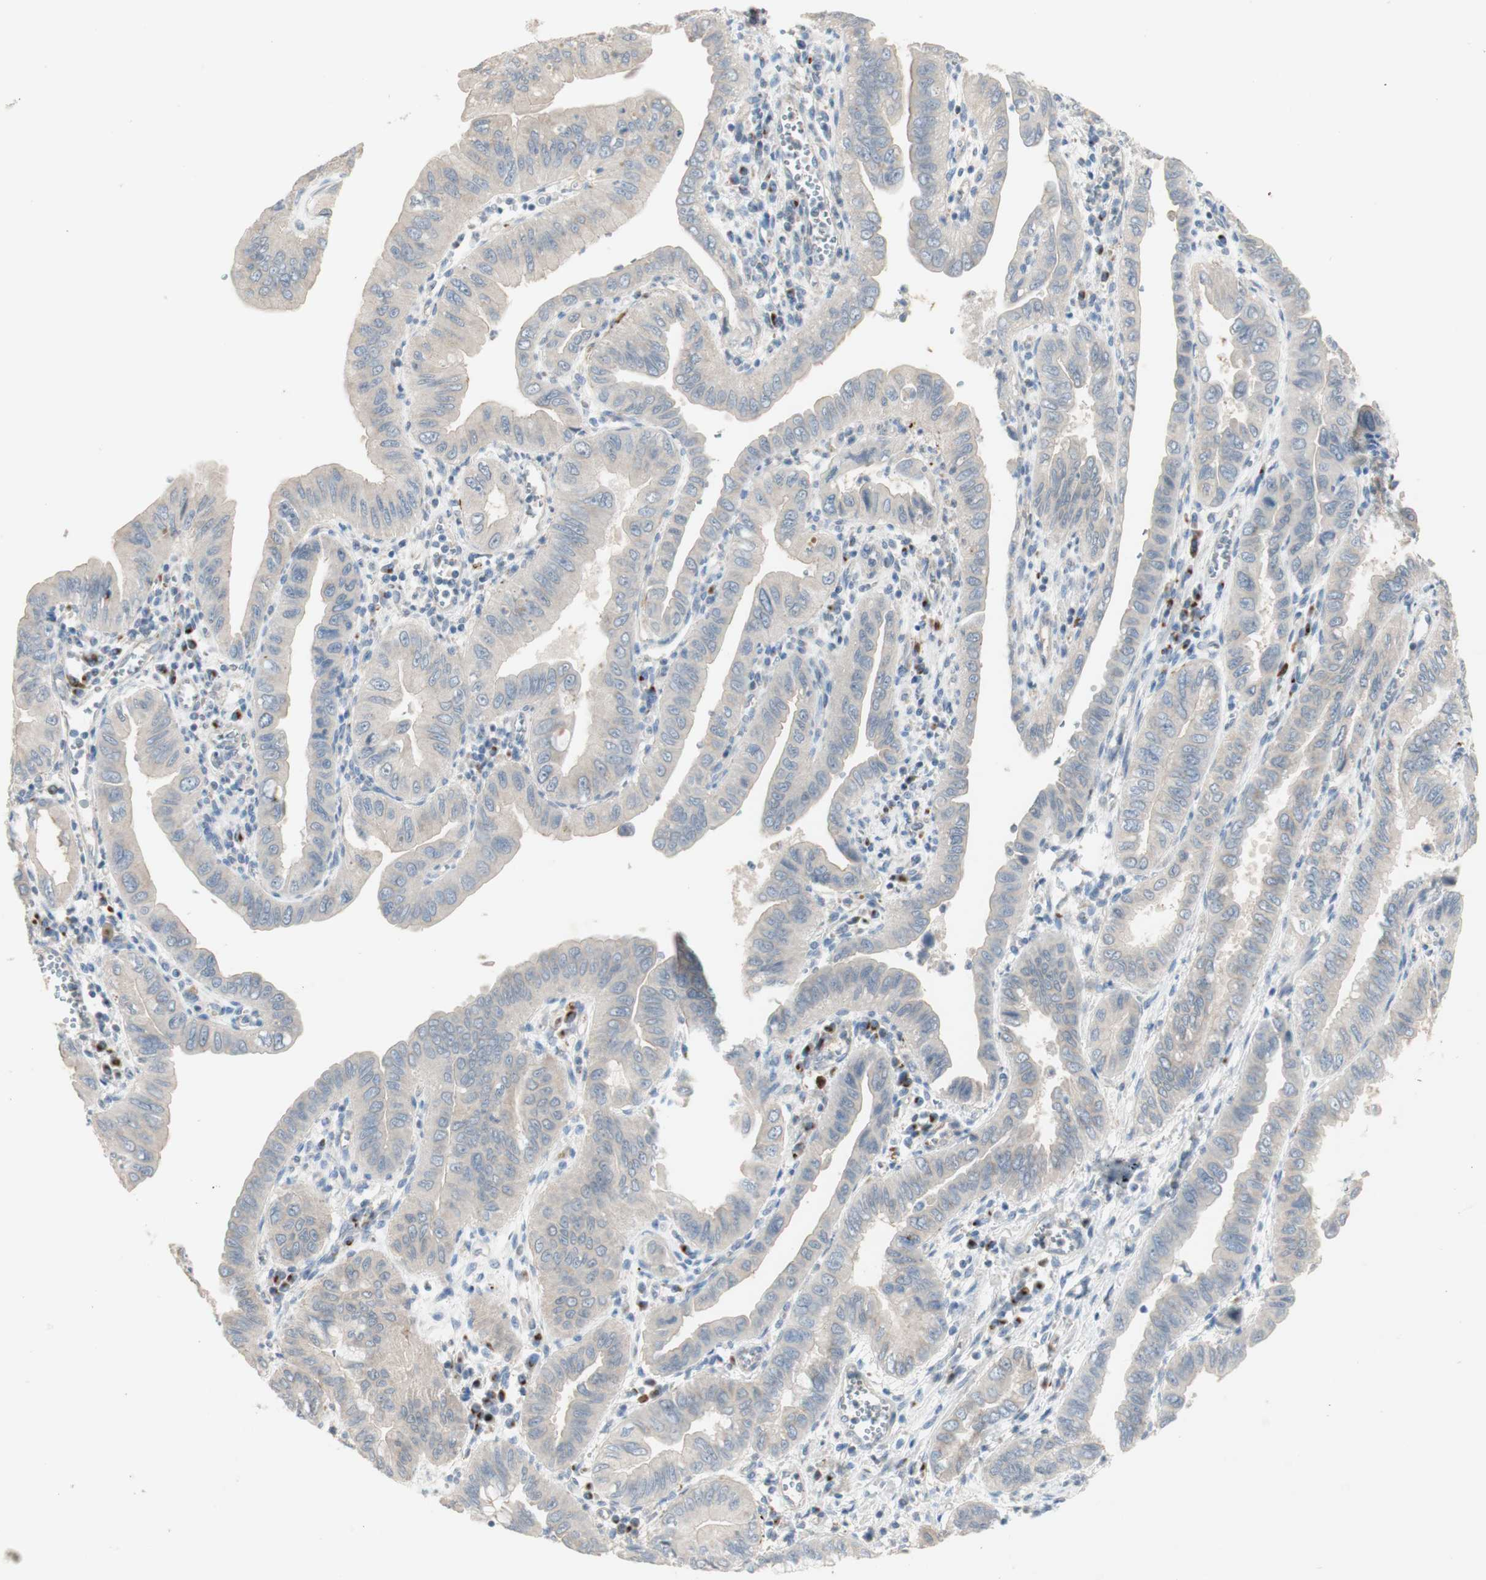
{"staining": {"intensity": "negative", "quantity": "none", "location": "none"}, "tissue": "pancreatic cancer", "cell_type": "Tumor cells", "image_type": "cancer", "snomed": [{"axis": "morphology", "description": "Normal tissue, NOS"}, {"axis": "topography", "description": "Lymph node"}], "caption": "DAB immunohistochemical staining of pancreatic cancer shows no significant positivity in tumor cells.", "gene": "MANEA", "patient": {"sex": "male", "age": 50}}